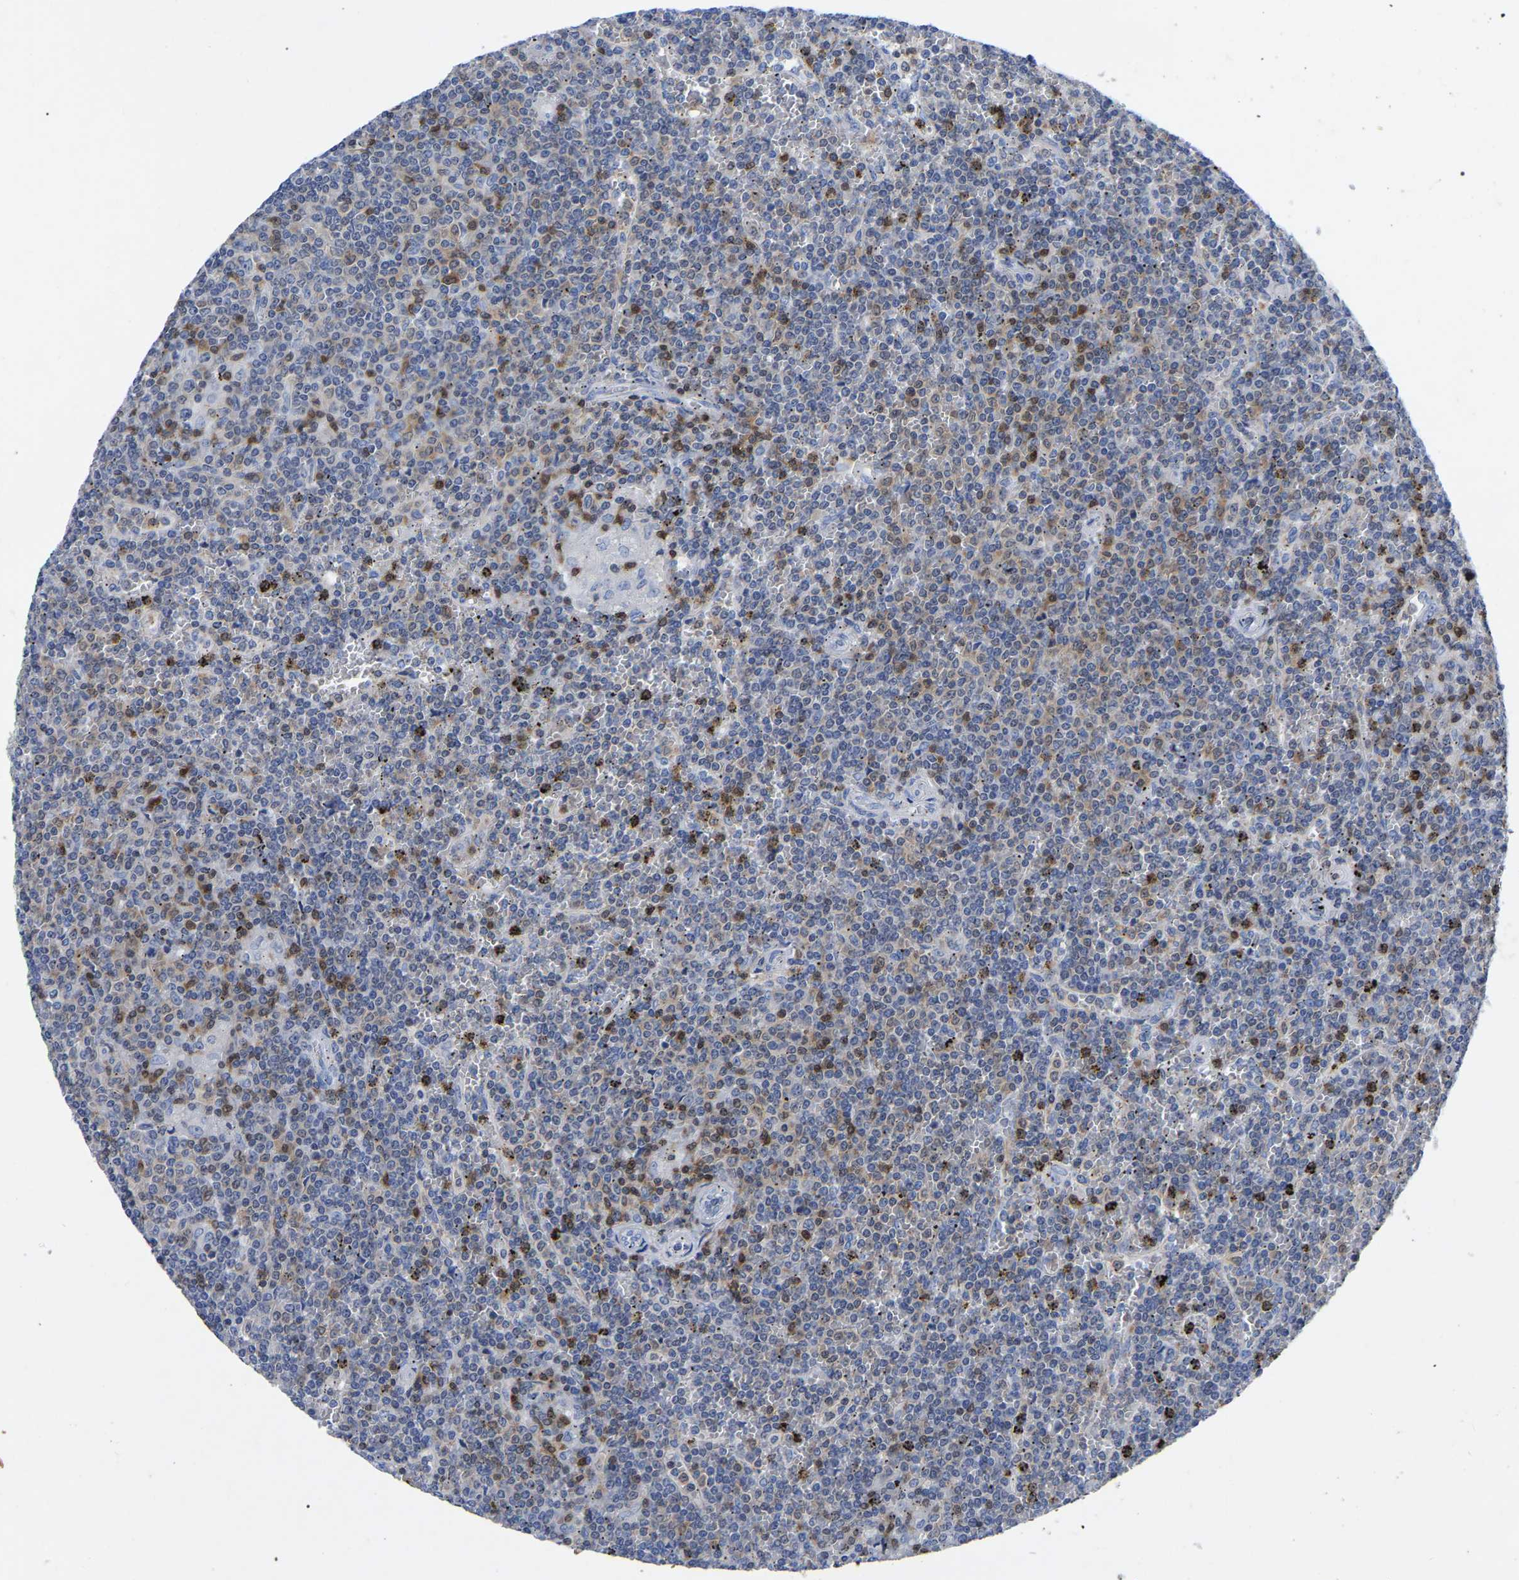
{"staining": {"intensity": "negative", "quantity": "none", "location": "none"}, "tissue": "lymphoma", "cell_type": "Tumor cells", "image_type": "cancer", "snomed": [{"axis": "morphology", "description": "Malignant lymphoma, non-Hodgkin's type, Low grade"}, {"axis": "topography", "description": "Spleen"}], "caption": "High magnification brightfield microscopy of low-grade malignant lymphoma, non-Hodgkin's type stained with DAB (3,3'-diaminobenzidine) (brown) and counterstained with hematoxylin (blue): tumor cells show no significant expression. The staining was performed using DAB to visualize the protein expression in brown, while the nuclei were stained in blue with hematoxylin (Magnification: 20x).", "gene": "PTPN7", "patient": {"sex": "female", "age": 19}}